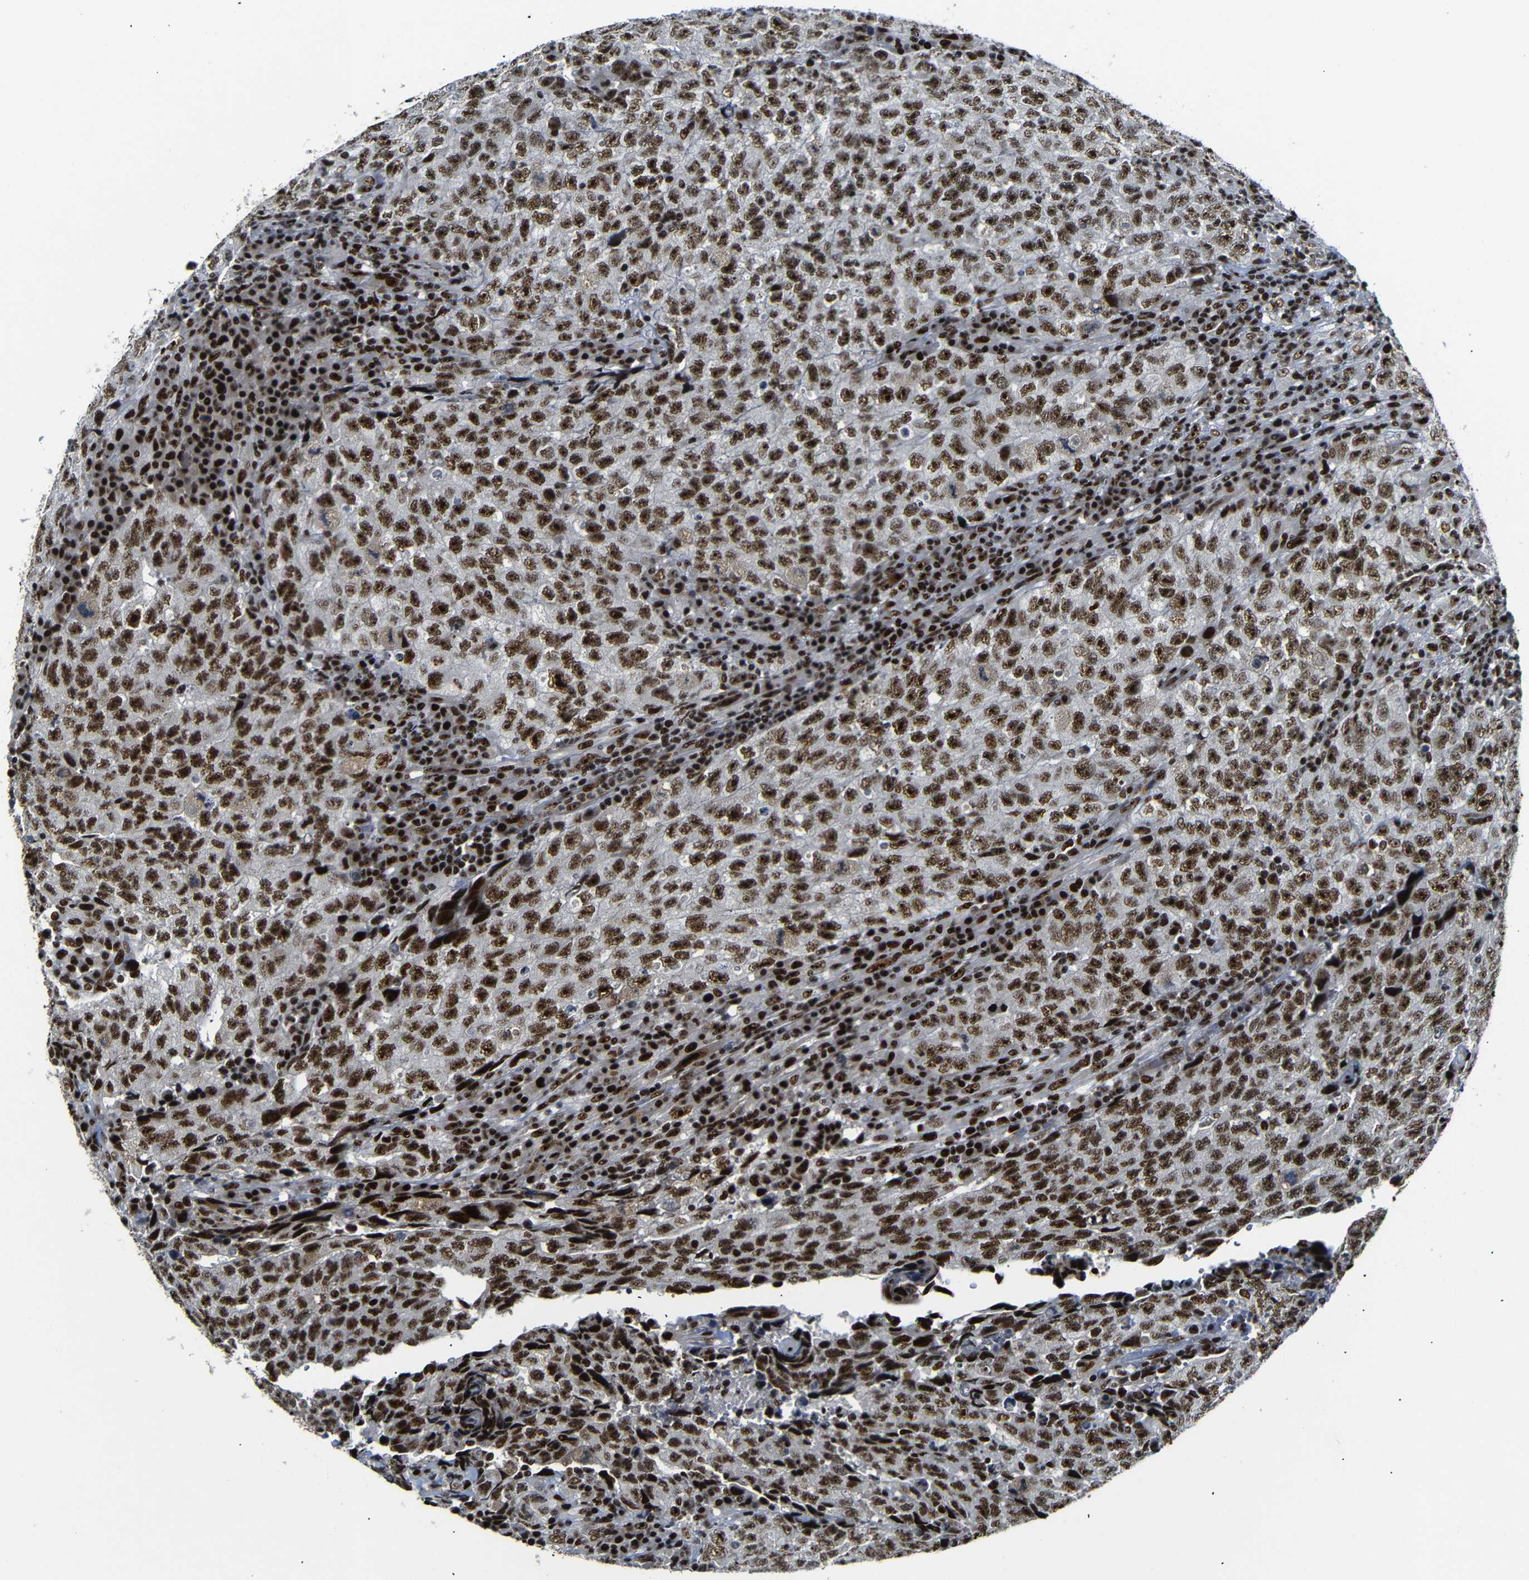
{"staining": {"intensity": "strong", "quantity": ">75%", "location": "nuclear"}, "tissue": "testis cancer", "cell_type": "Tumor cells", "image_type": "cancer", "snomed": [{"axis": "morphology", "description": "Necrosis, NOS"}, {"axis": "morphology", "description": "Carcinoma, Embryonal, NOS"}, {"axis": "topography", "description": "Testis"}], "caption": "Protein staining by immunohistochemistry (IHC) shows strong nuclear staining in approximately >75% of tumor cells in testis embryonal carcinoma.", "gene": "SETDB2", "patient": {"sex": "male", "age": 19}}